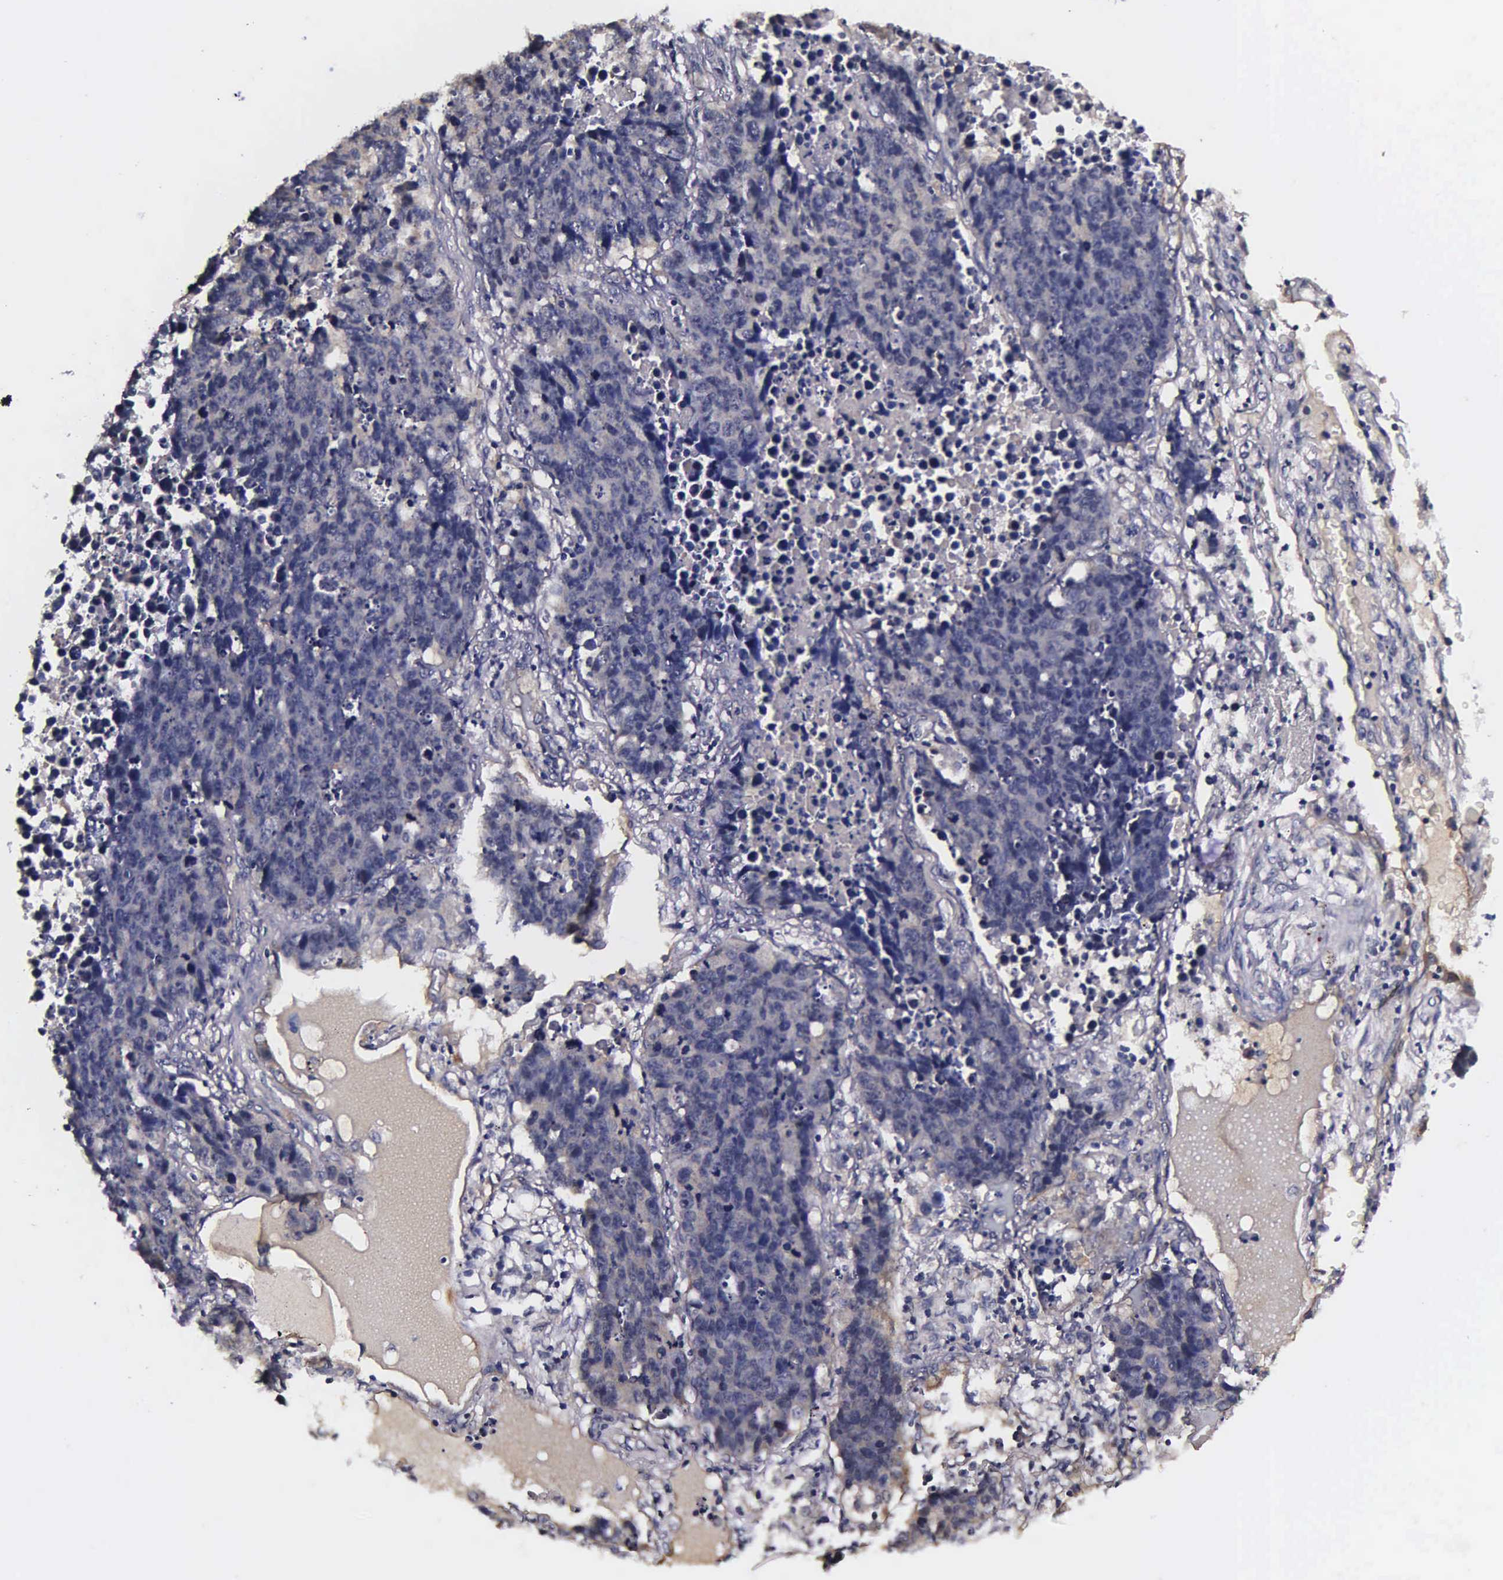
{"staining": {"intensity": "weak", "quantity": "<25%", "location": "cytoplasmic/membranous"}, "tissue": "lung cancer", "cell_type": "Tumor cells", "image_type": "cancer", "snomed": [{"axis": "morphology", "description": "Carcinoid, malignant, NOS"}, {"axis": "topography", "description": "Lung"}], "caption": "IHC histopathology image of malignant carcinoid (lung) stained for a protein (brown), which demonstrates no positivity in tumor cells.", "gene": "PSMA3", "patient": {"sex": "male", "age": 60}}